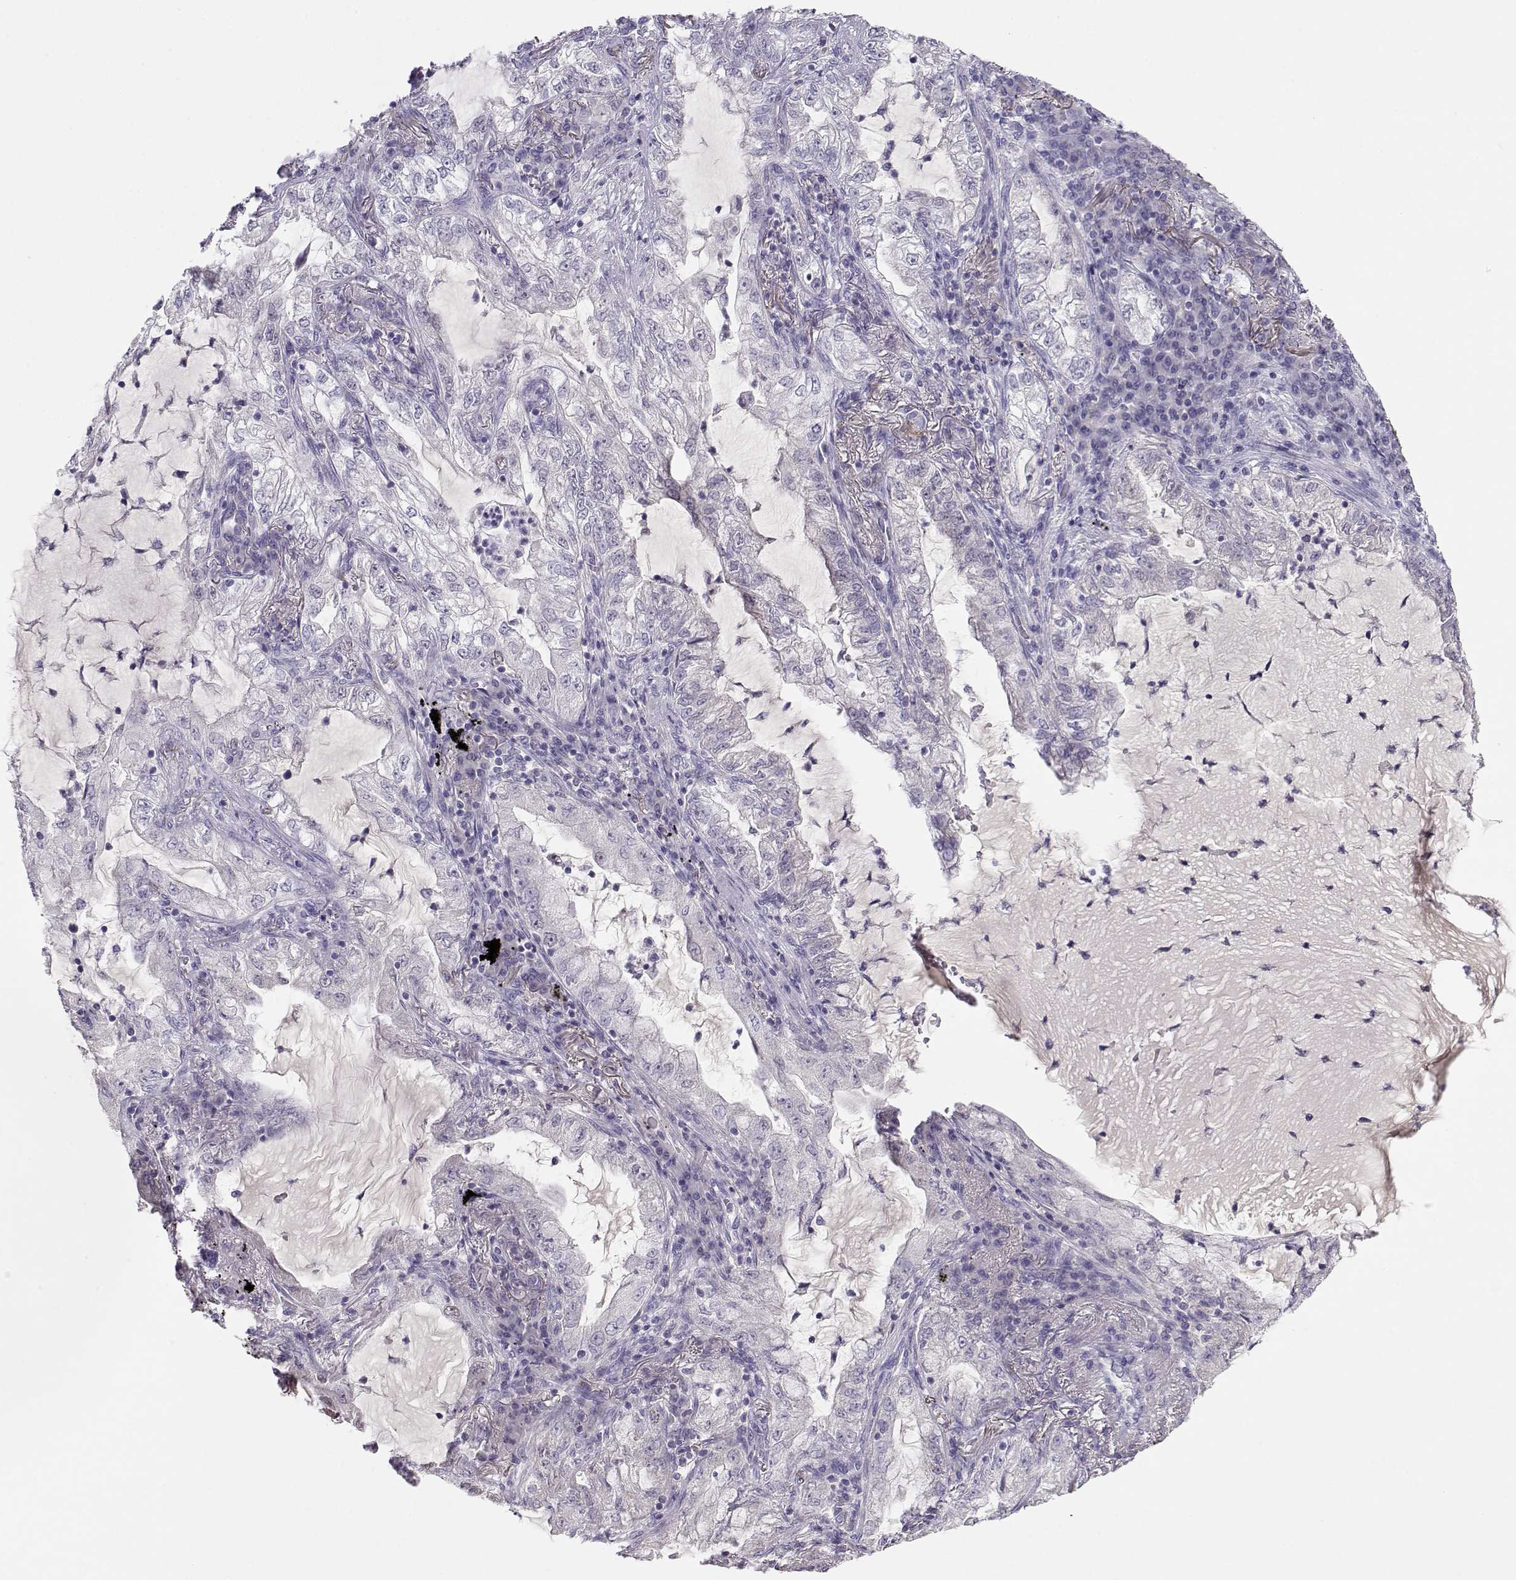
{"staining": {"intensity": "negative", "quantity": "none", "location": "none"}, "tissue": "lung cancer", "cell_type": "Tumor cells", "image_type": "cancer", "snomed": [{"axis": "morphology", "description": "Adenocarcinoma, NOS"}, {"axis": "topography", "description": "Lung"}], "caption": "Immunohistochemical staining of human lung cancer (adenocarcinoma) reveals no significant expression in tumor cells.", "gene": "OPN5", "patient": {"sex": "female", "age": 73}}